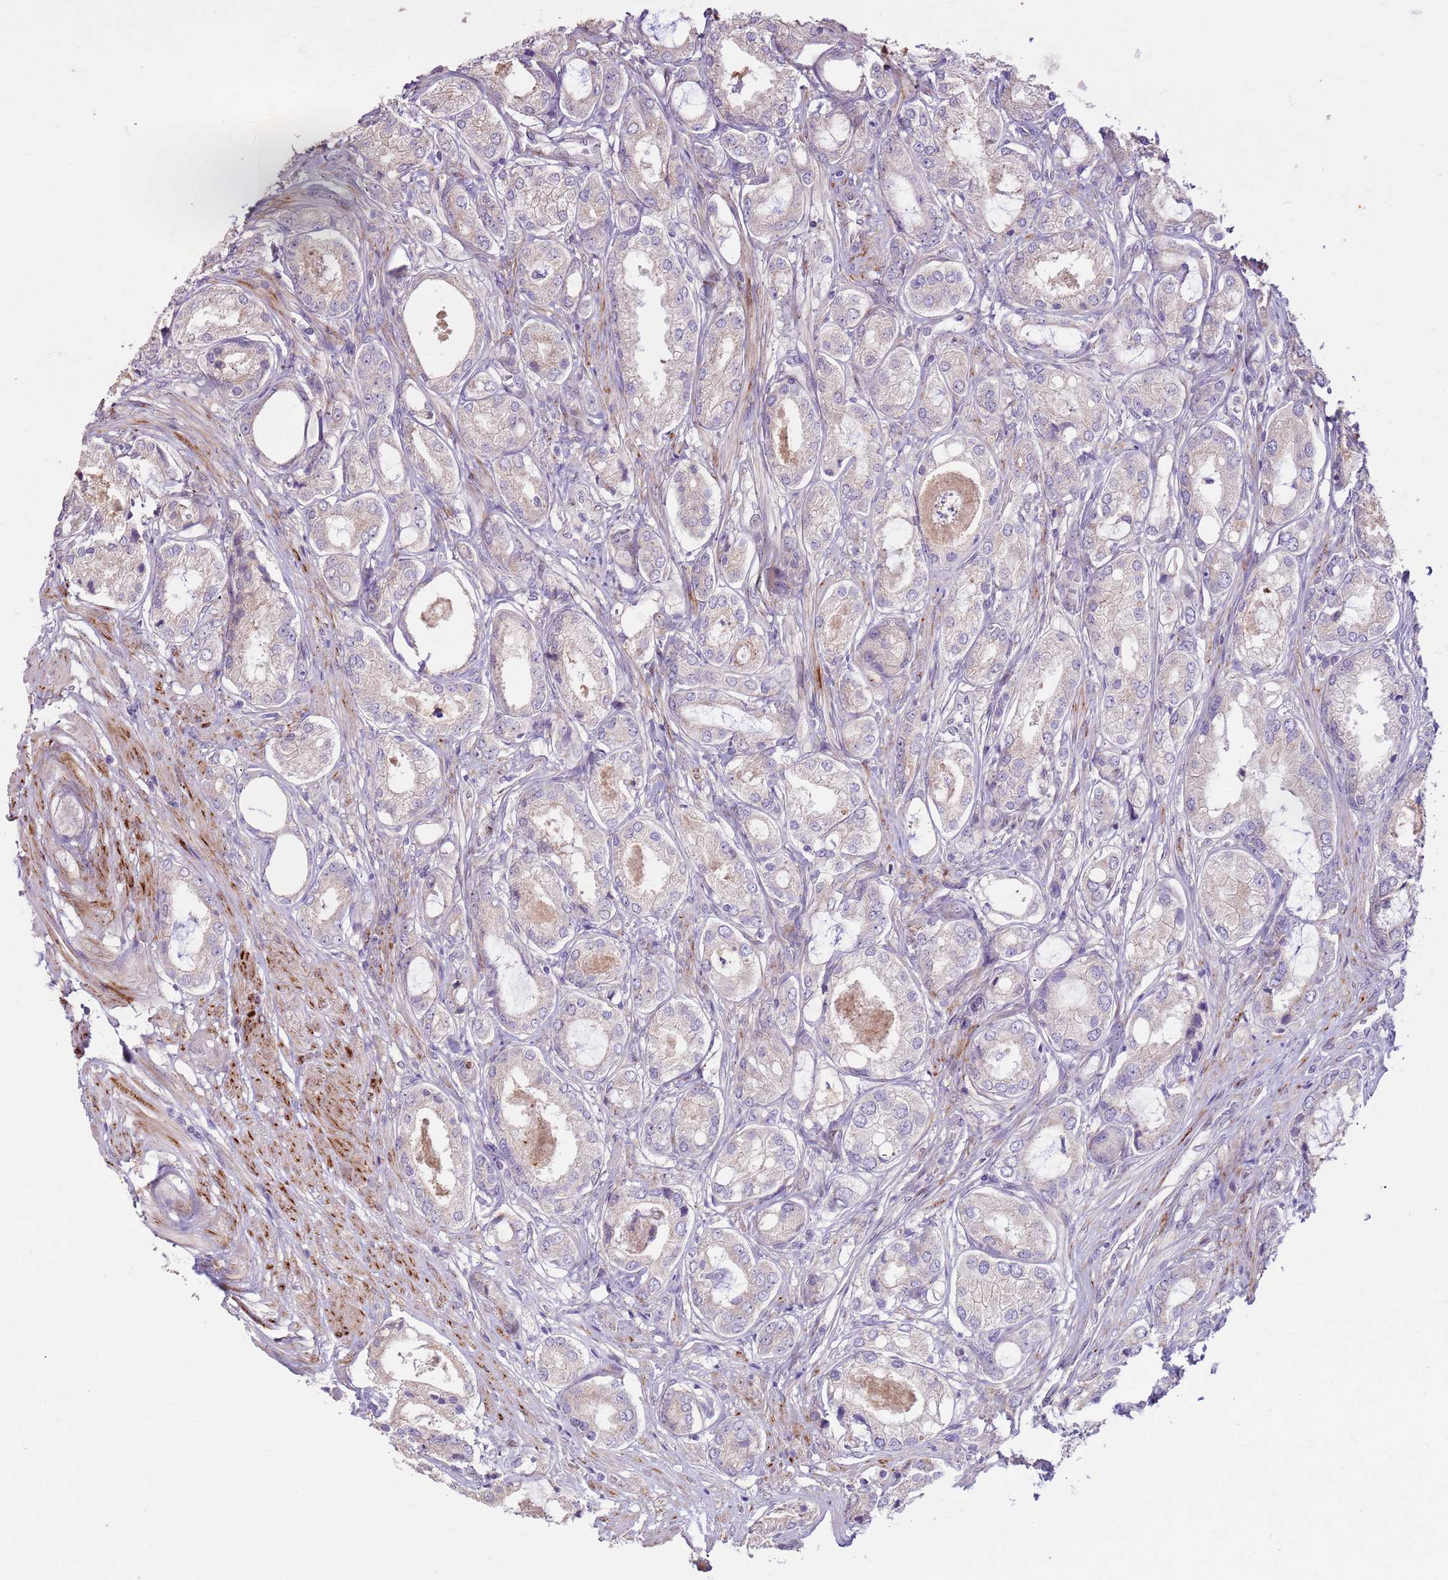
{"staining": {"intensity": "negative", "quantity": "none", "location": "none"}, "tissue": "prostate cancer", "cell_type": "Tumor cells", "image_type": "cancer", "snomed": [{"axis": "morphology", "description": "Adenocarcinoma, Low grade"}, {"axis": "topography", "description": "Prostate"}], "caption": "This is a histopathology image of immunohistochemistry (IHC) staining of prostate adenocarcinoma (low-grade), which shows no staining in tumor cells. (DAB (3,3'-diaminobenzidine) immunohistochemistry, high magnification).", "gene": "LGI4", "patient": {"sex": "male", "age": 68}}